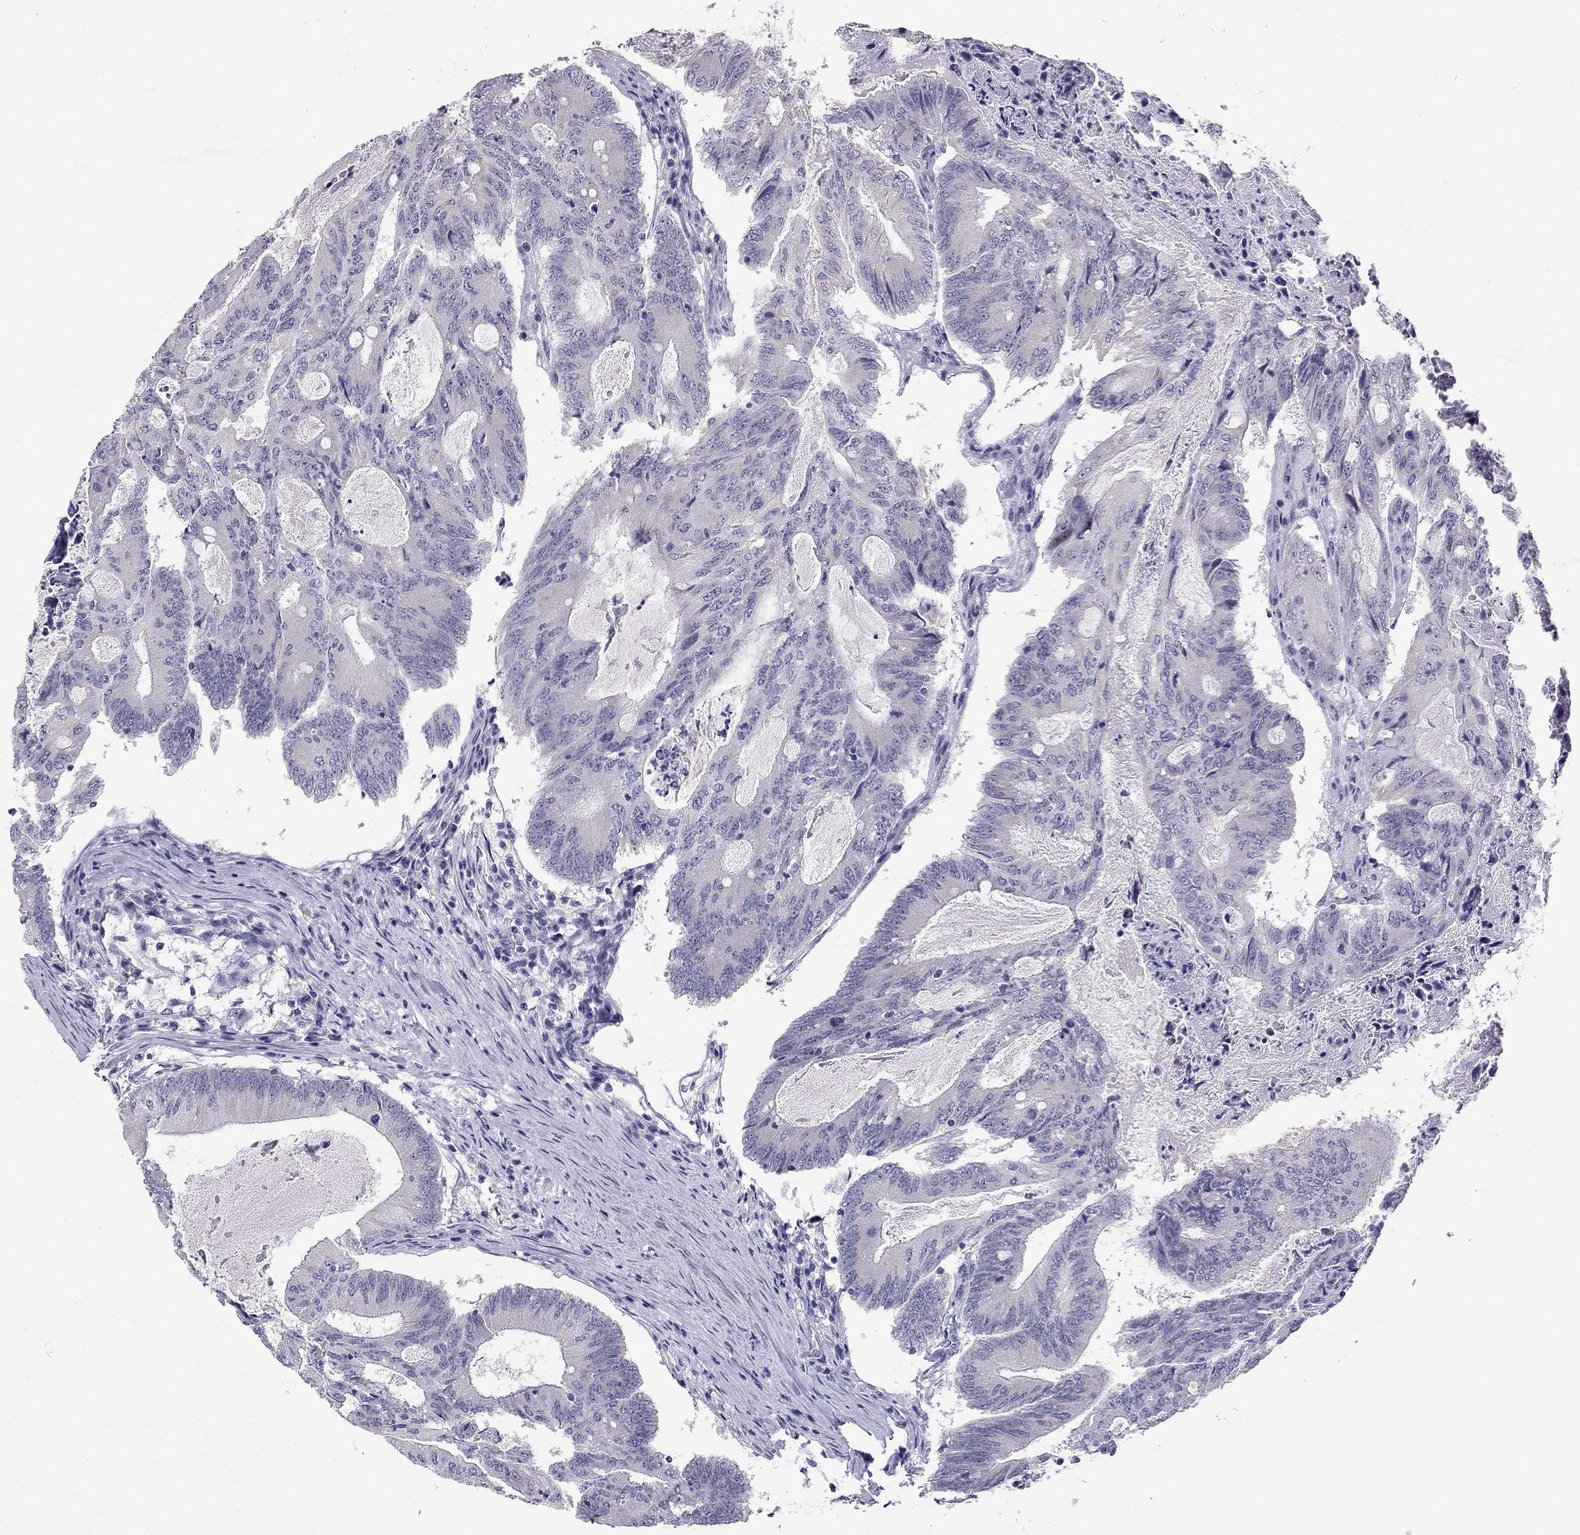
{"staining": {"intensity": "negative", "quantity": "none", "location": "none"}, "tissue": "colorectal cancer", "cell_type": "Tumor cells", "image_type": "cancer", "snomed": [{"axis": "morphology", "description": "Adenocarcinoma, NOS"}, {"axis": "topography", "description": "Colon"}], "caption": "This is an immunohistochemistry (IHC) image of human colorectal cancer (adenocarcinoma). There is no staining in tumor cells.", "gene": "C5orf49", "patient": {"sex": "female", "age": 70}}